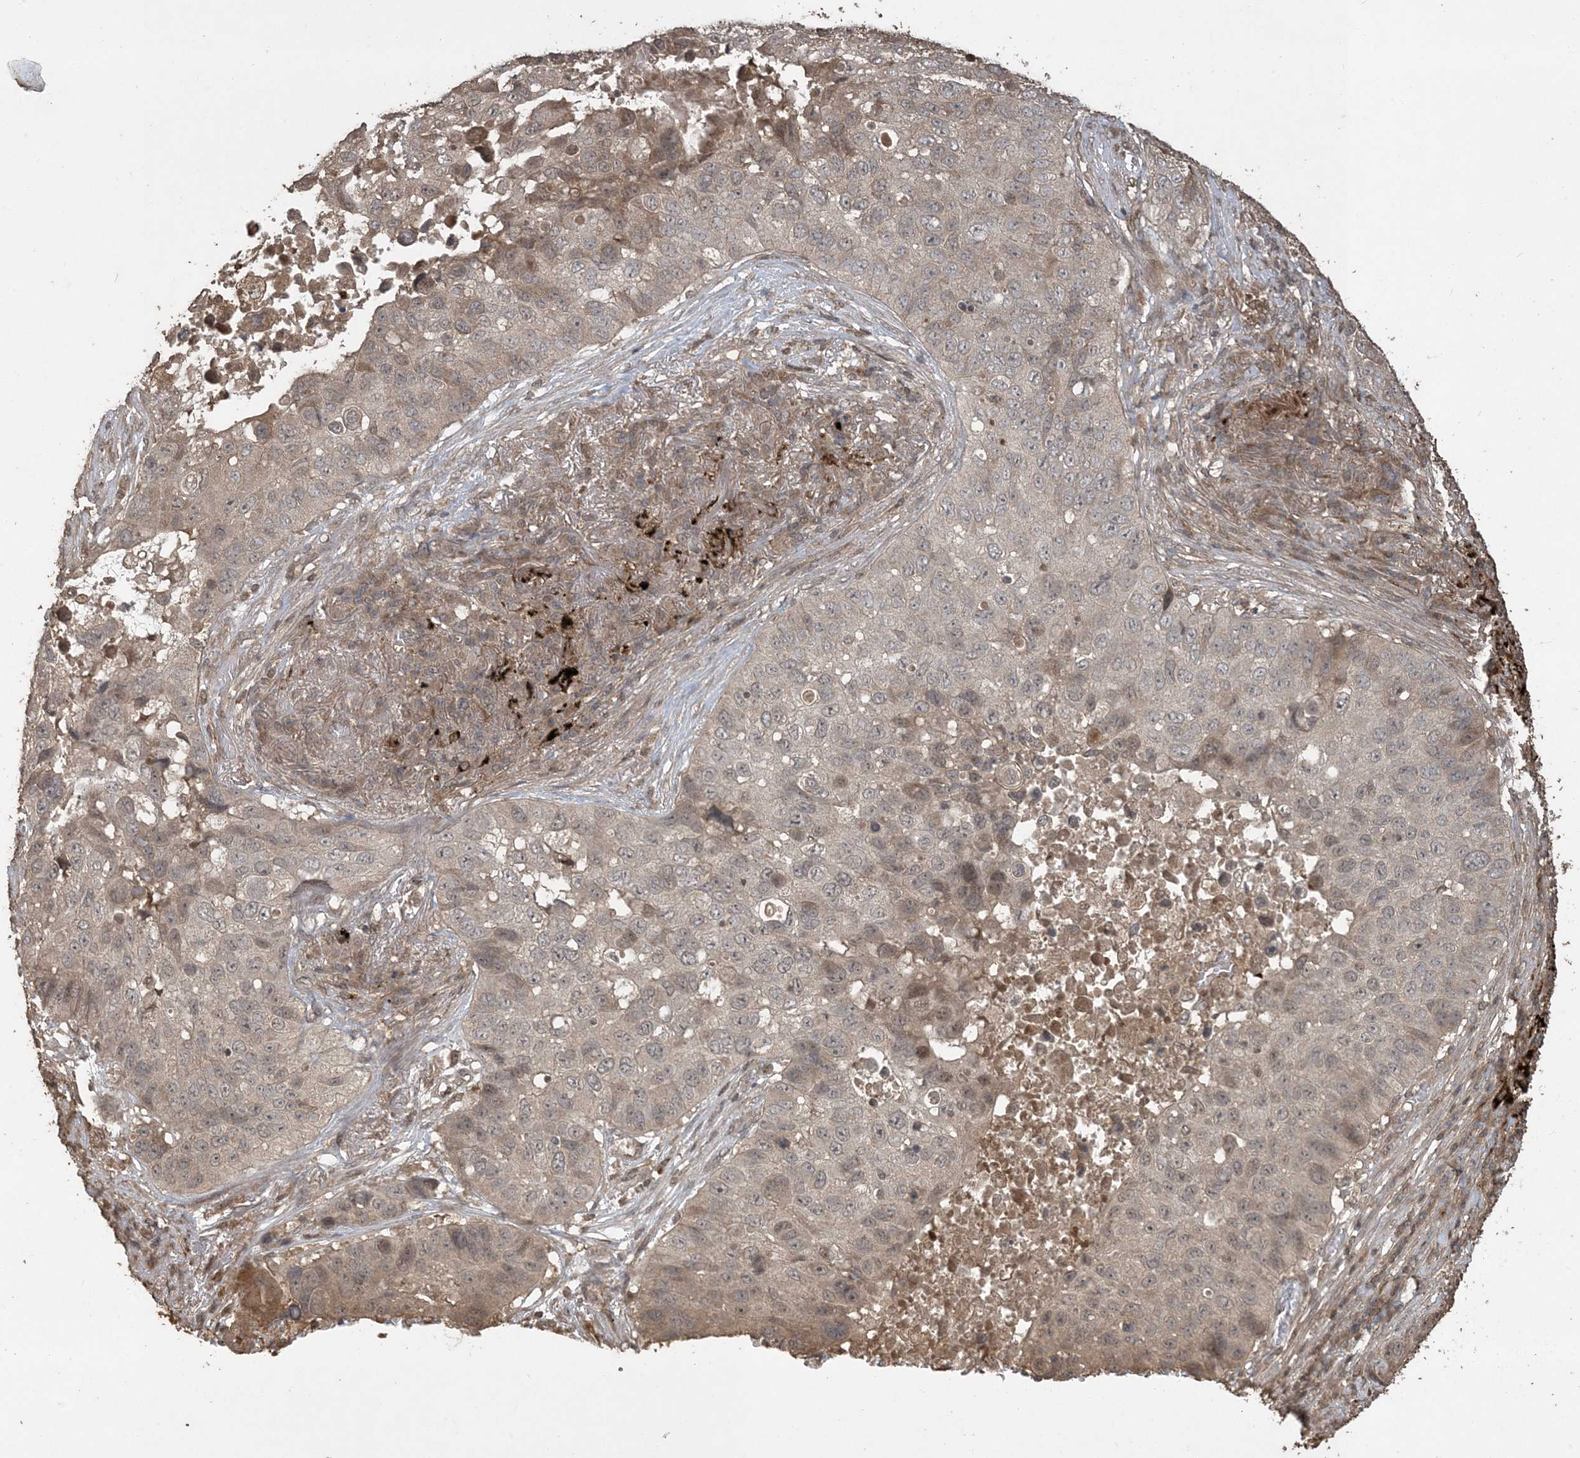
{"staining": {"intensity": "moderate", "quantity": "<25%", "location": "cytoplasmic/membranous"}, "tissue": "lung cancer", "cell_type": "Tumor cells", "image_type": "cancer", "snomed": [{"axis": "morphology", "description": "Squamous cell carcinoma, NOS"}, {"axis": "topography", "description": "Lung"}], "caption": "Immunohistochemical staining of human lung cancer displays low levels of moderate cytoplasmic/membranous expression in approximately <25% of tumor cells. (IHC, brightfield microscopy, high magnification).", "gene": "EFCAB8", "patient": {"sex": "male", "age": 57}}